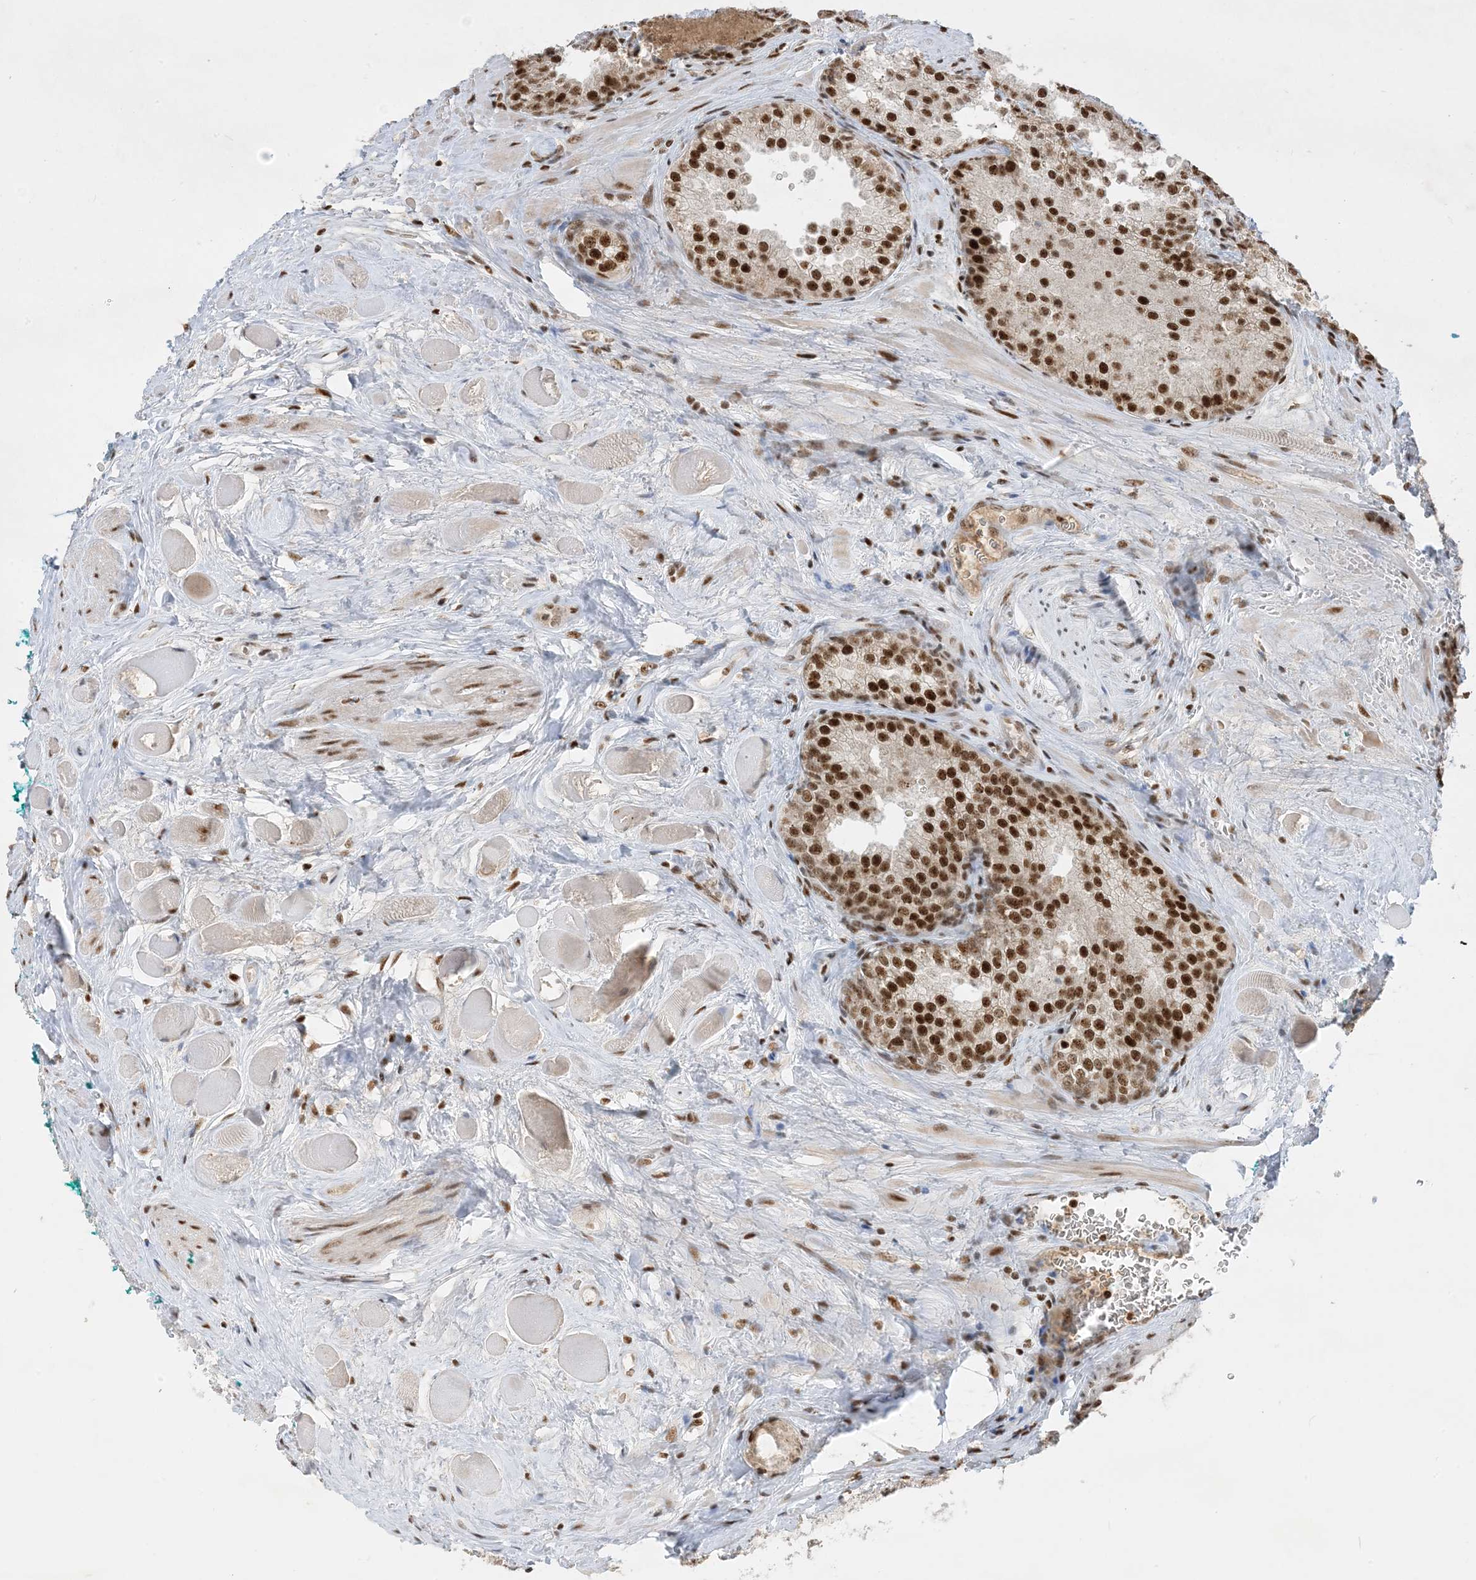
{"staining": {"intensity": "strong", "quantity": ">75%", "location": "nuclear"}, "tissue": "prostate cancer", "cell_type": "Tumor cells", "image_type": "cancer", "snomed": [{"axis": "morphology", "description": "Adenocarcinoma, Low grade"}, {"axis": "topography", "description": "Prostate"}], "caption": "Prostate cancer (adenocarcinoma (low-grade)) tissue shows strong nuclear expression in about >75% of tumor cells", "gene": "PPIL2", "patient": {"sex": "male", "age": 67}}